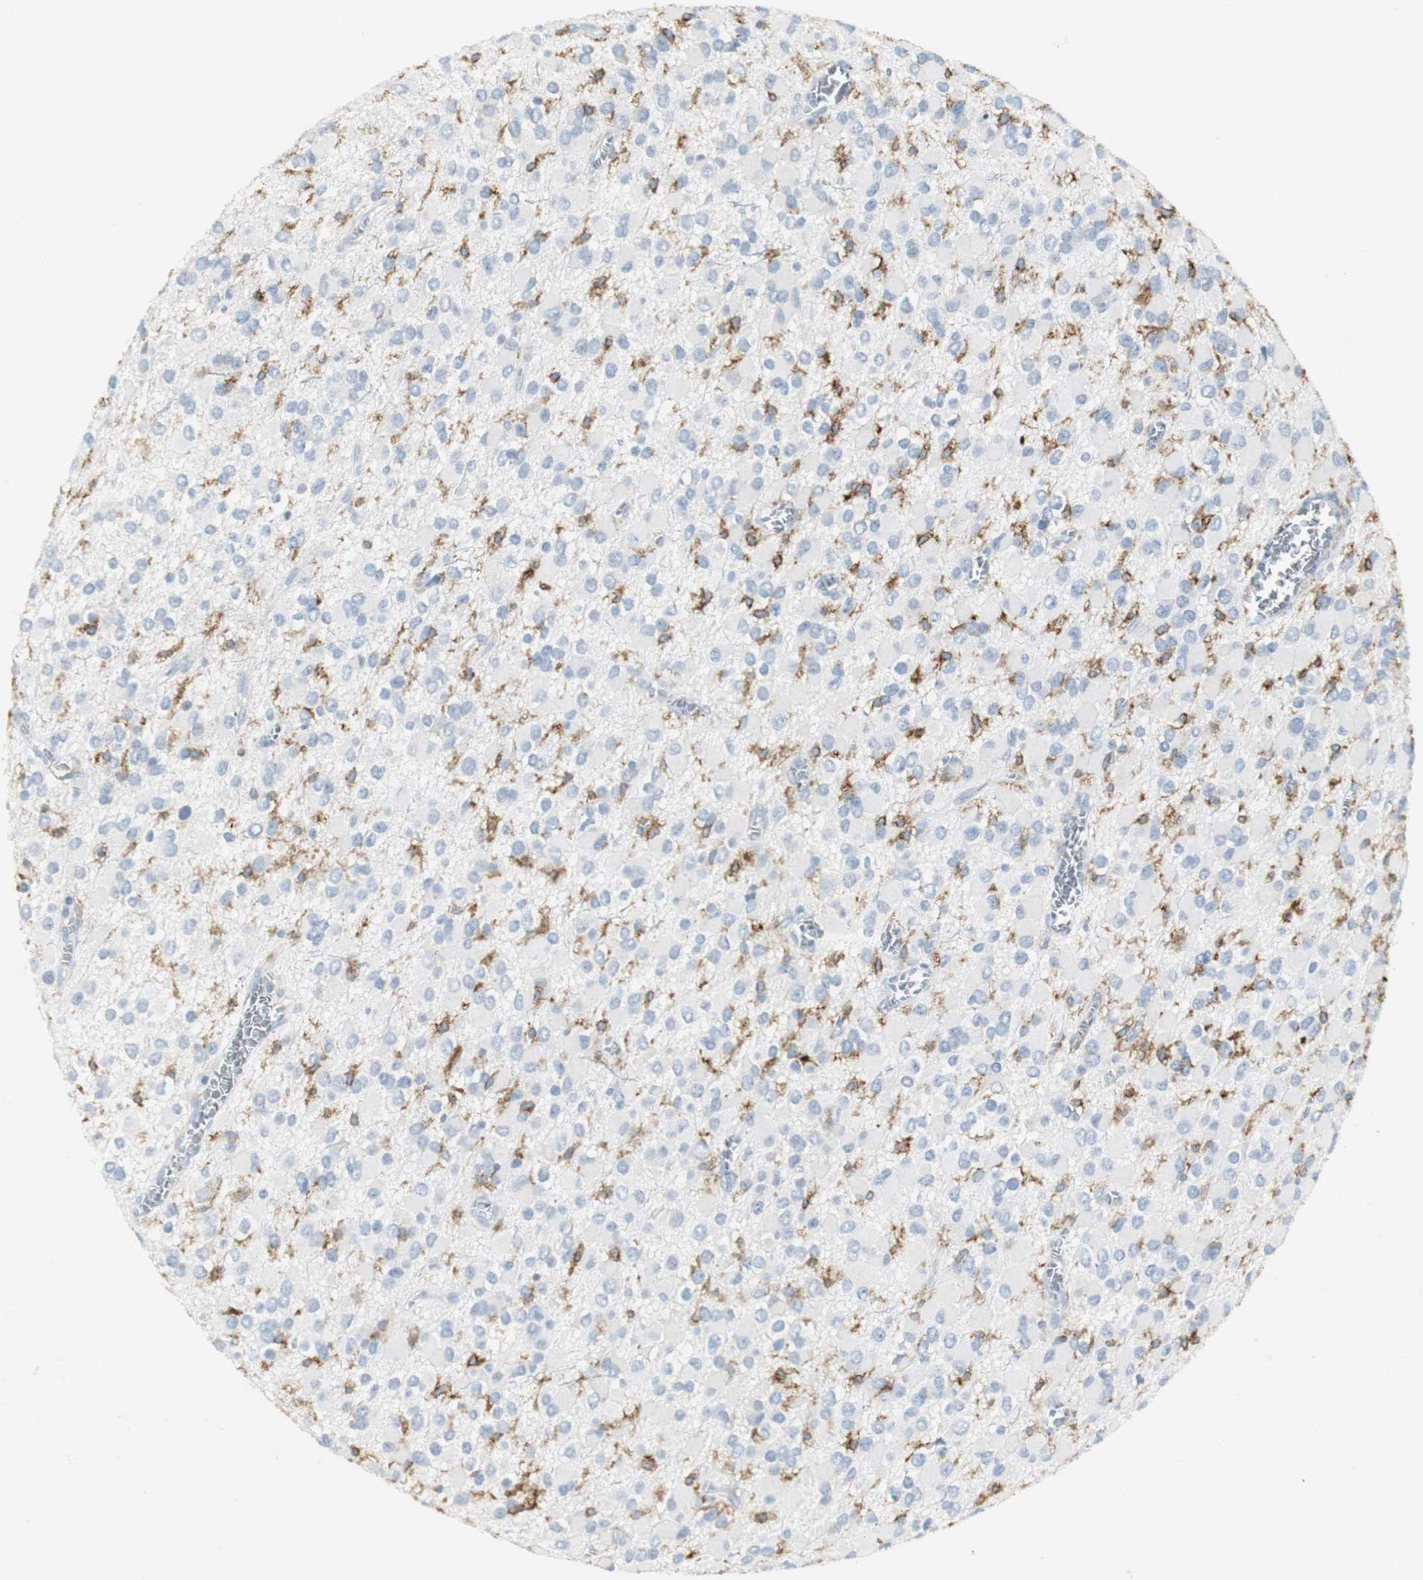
{"staining": {"intensity": "moderate", "quantity": "<25%", "location": "cytoplasmic/membranous"}, "tissue": "glioma", "cell_type": "Tumor cells", "image_type": "cancer", "snomed": [{"axis": "morphology", "description": "Glioma, malignant, Low grade"}, {"axis": "topography", "description": "Brain"}], "caption": "Protein expression analysis of malignant glioma (low-grade) exhibits moderate cytoplasmic/membranous positivity in about <25% of tumor cells. (IHC, brightfield microscopy, high magnification).", "gene": "SLC2A5", "patient": {"sex": "male", "age": 42}}